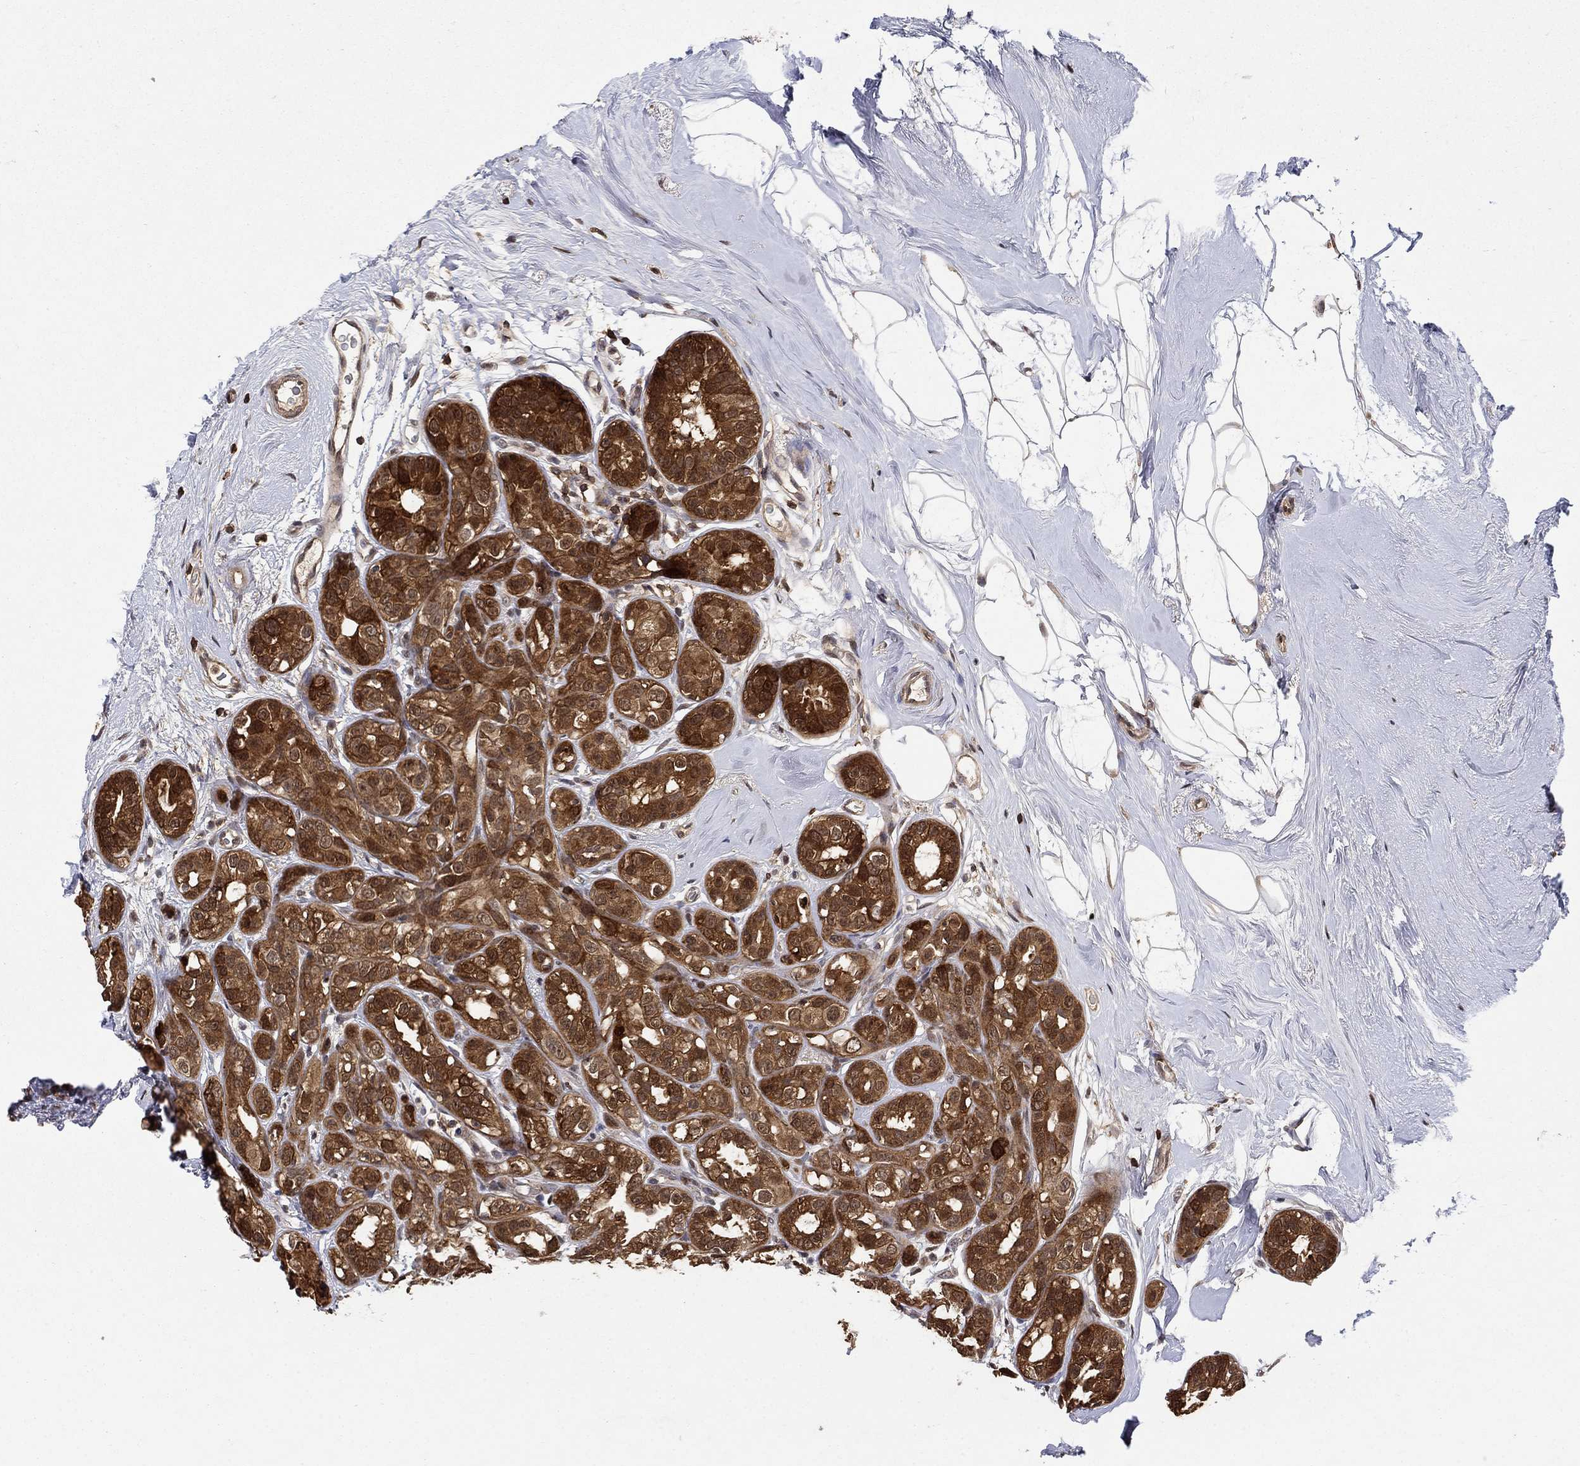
{"staining": {"intensity": "strong", "quantity": ">75%", "location": "cytoplasmic/membranous,nuclear"}, "tissue": "breast cancer", "cell_type": "Tumor cells", "image_type": "cancer", "snomed": [{"axis": "morphology", "description": "Duct carcinoma"}, {"axis": "topography", "description": "Breast"}], "caption": "Human breast cancer (intraductal carcinoma) stained for a protein (brown) reveals strong cytoplasmic/membranous and nuclear positive staining in about >75% of tumor cells.", "gene": "CCDC66", "patient": {"sex": "female", "age": 55}}